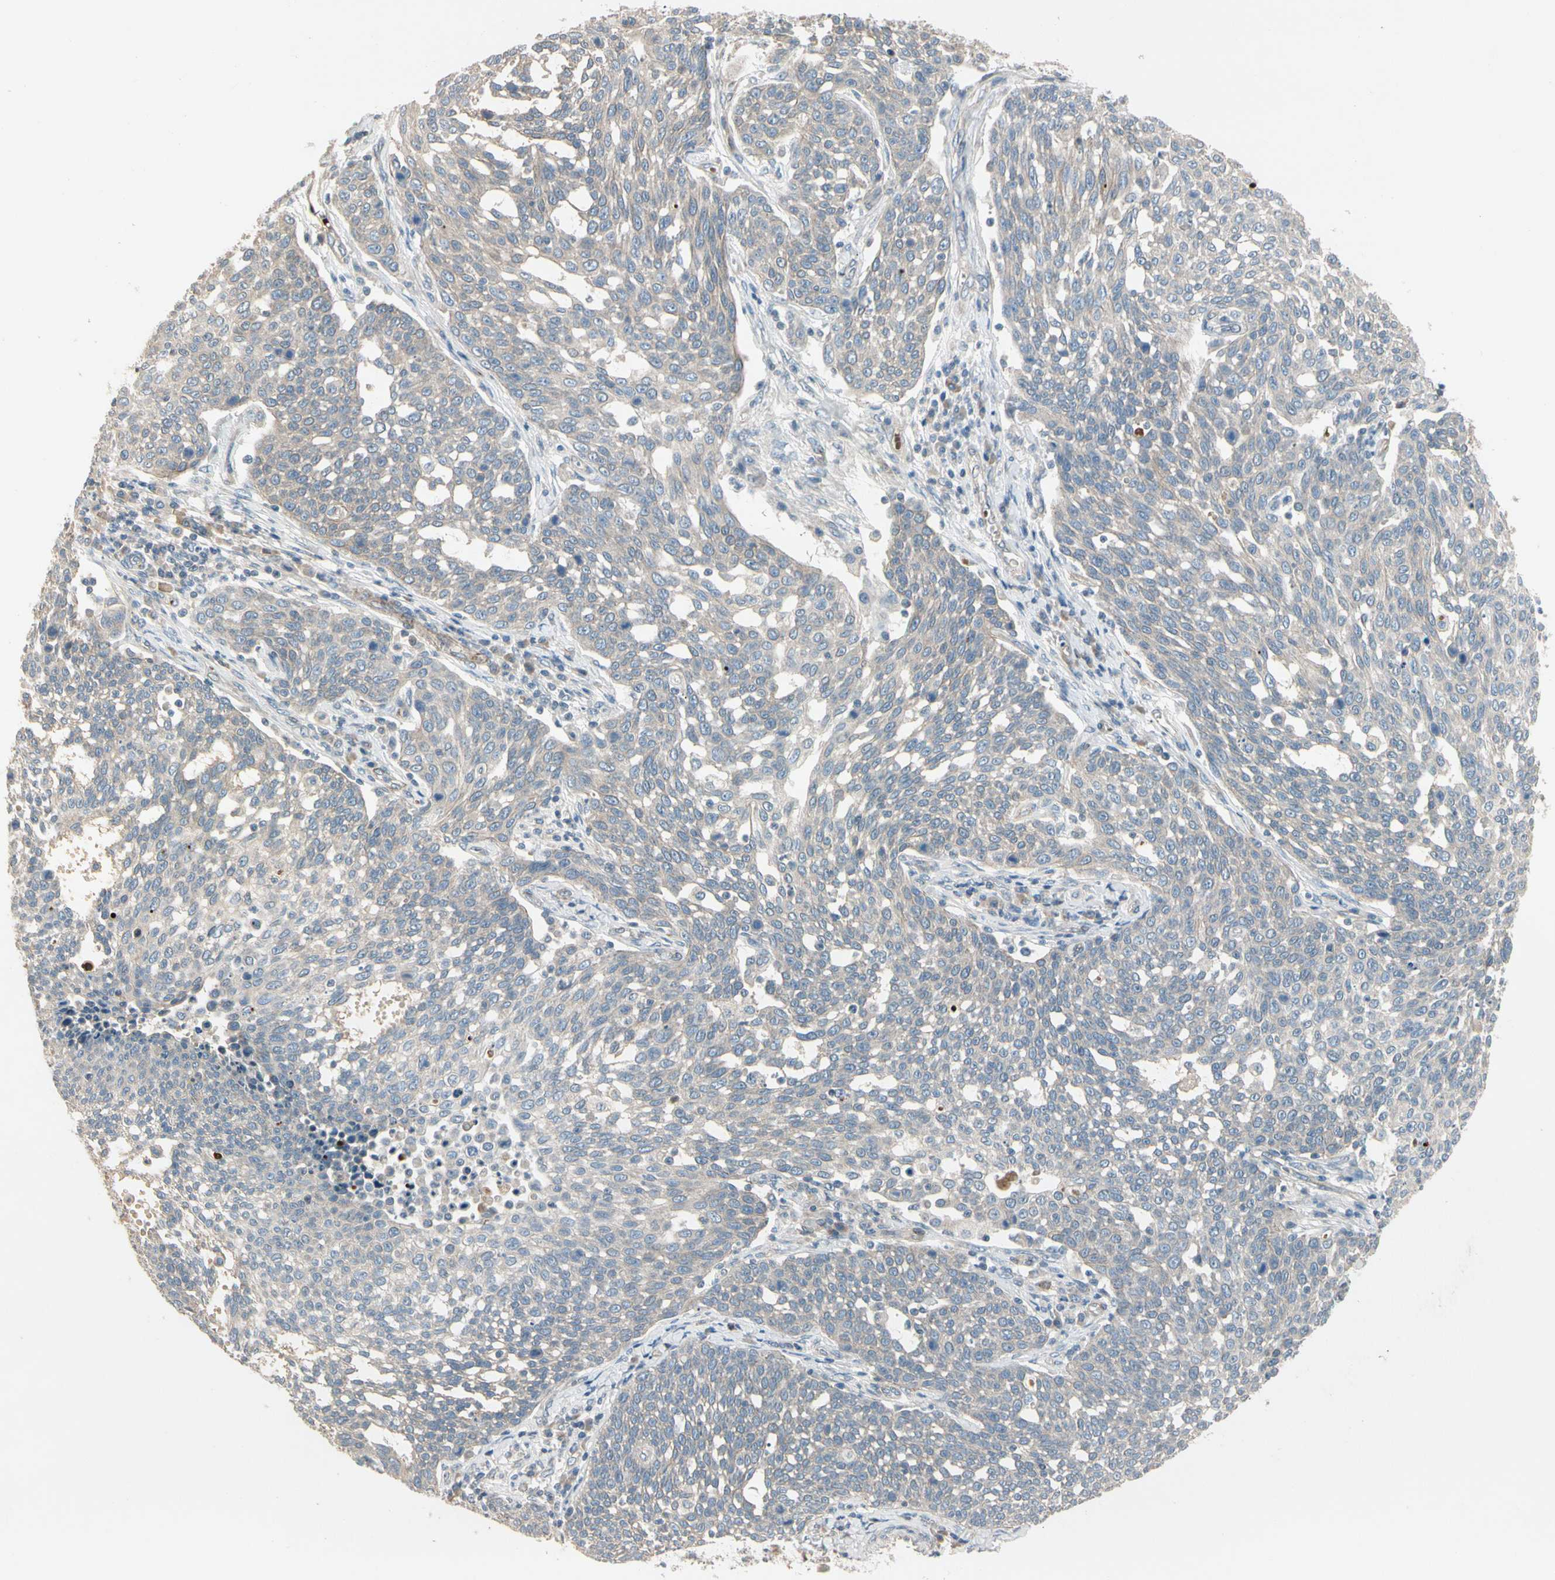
{"staining": {"intensity": "negative", "quantity": "none", "location": "none"}, "tissue": "cervical cancer", "cell_type": "Tumor cells", "image_type": "cancer", "snomed": [{"axis": "morphology", "description": "Squamous cell carcinoma, NOS"}, {"axis": "topography", "description": "Cervix"}], "caption": "DAB (3,3'-diaminobenzidine) immunohistochemical staining of squamous cell carcinoma (cervical) reveals no significant expression in tumor cells.", "gene": "PPP3CB", "patient": {"sex": "female", "age": 34}}